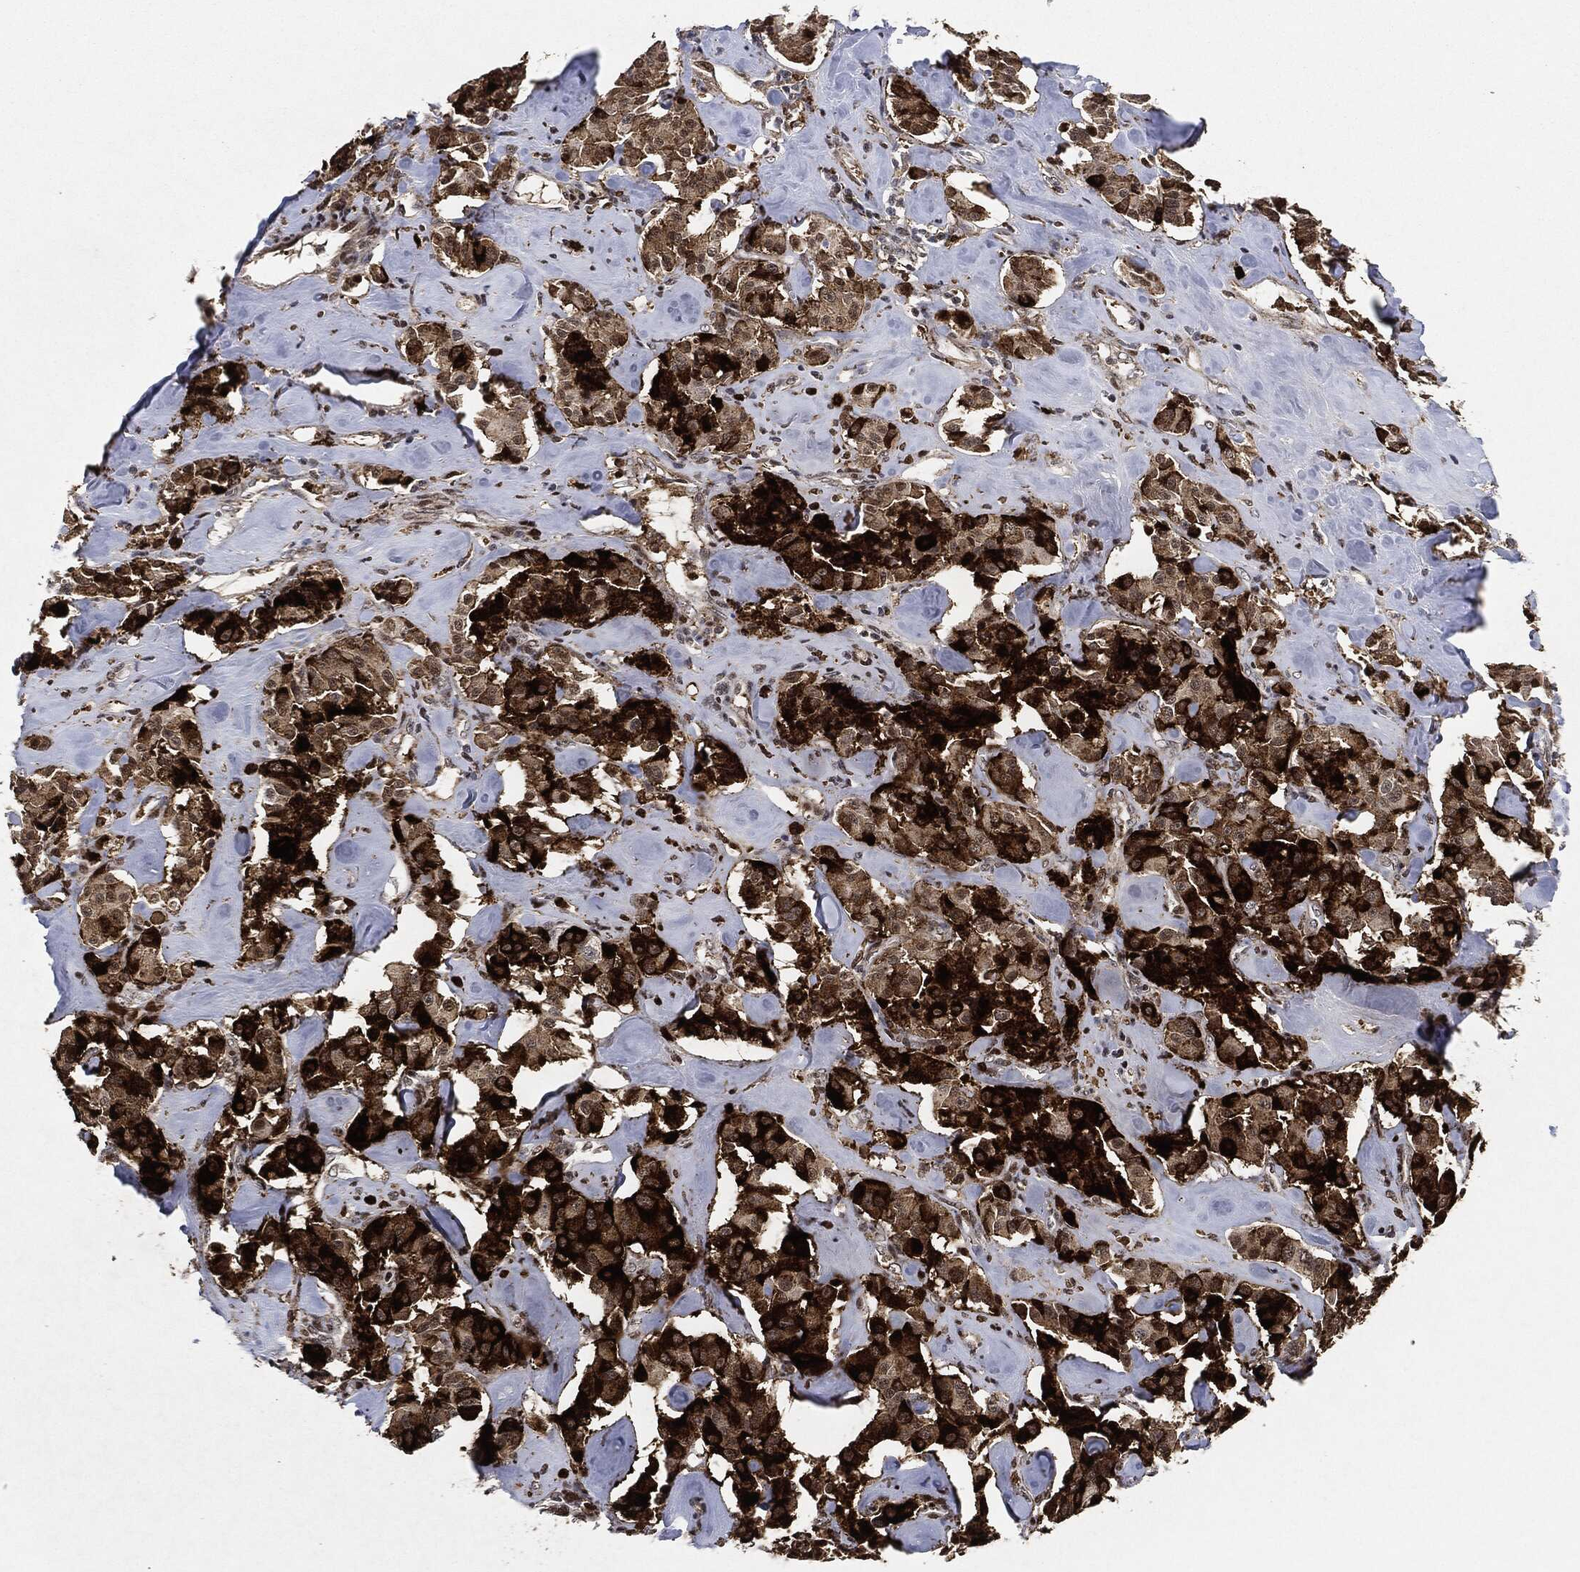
{"staining": {"intensity": "strong", "quantity": "25%-75%", "location": "cytoplasmic/membranous"}, "tissue": "carcinoid", "cell_type": "Tumor cells", "image_type": "cancer", "snomed": [{"axis": "morphology", "description": "Carcinoid, malignant, NOS"}, {"axis": "topography", "description": "Pancreas"}], "caption": "The photomicrograph exhibits a brown stain indicating the presence of a protein in the cytoplasmic/membranous of tumor cells in malignant carcinoid.", "gene": "NANOS3", "patient": {"sex": "male", "age": 41}}